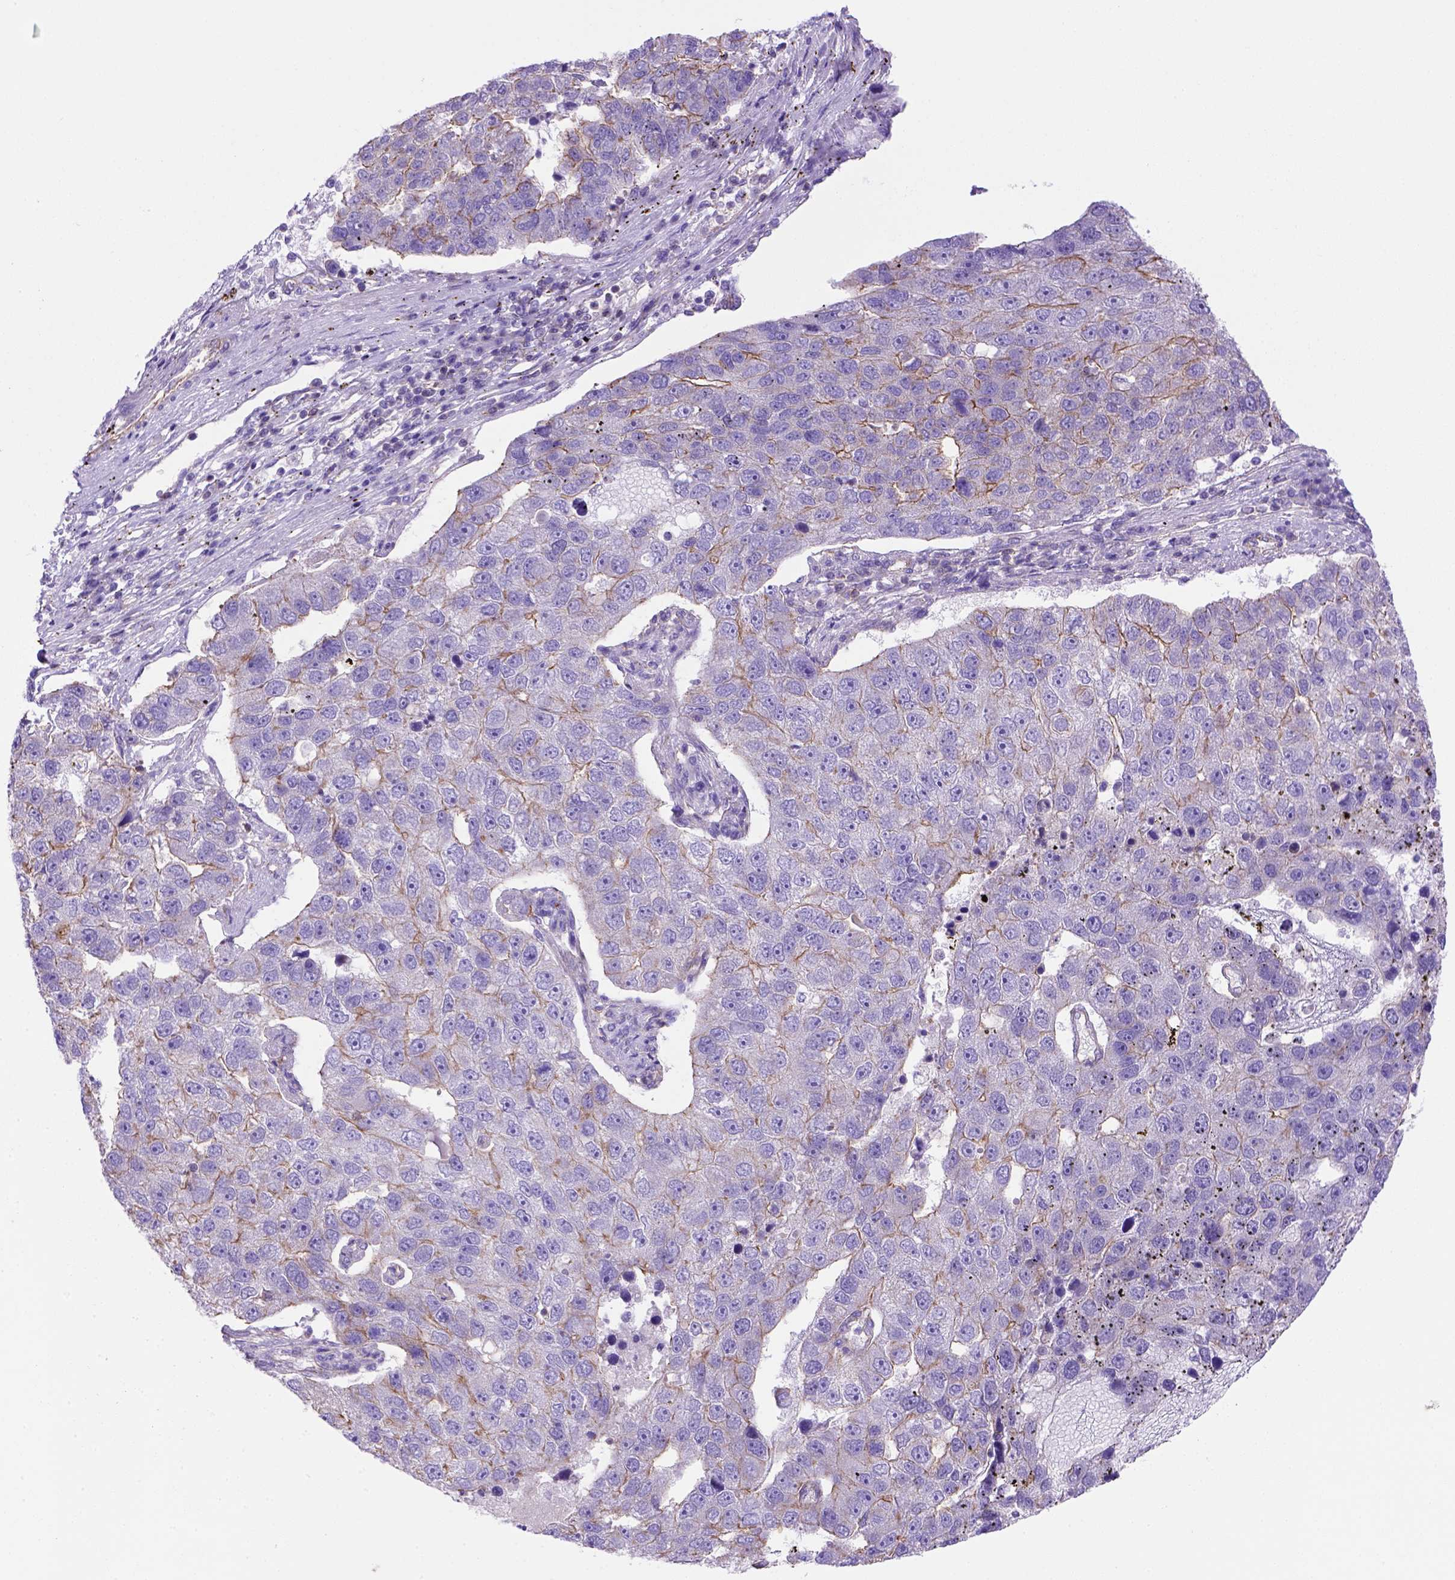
{"staining": {"intensity": "moderate", "quantity": ">75%", "location": "cytoplasmic/membranous"}, "tissue": "pancreatic cancer", "cell_type": "Tumor cells", "image_type": "cancer", "snomed": [{"axis": "morphology", "description": "Adenocarcinoma, NOS"}, {"axis": "topography", "description": "Pancreas"}], "caption": "The immunohistochemical stain highlights moderate cytoplasmic/membranous positivity in tumor cells of adenocarcinoma (pancreatic) tissue. (IHC, brightfield microscopy, high magnification).", "gene": "PEX12", "patient": {"sex": "female", "age": 61}}